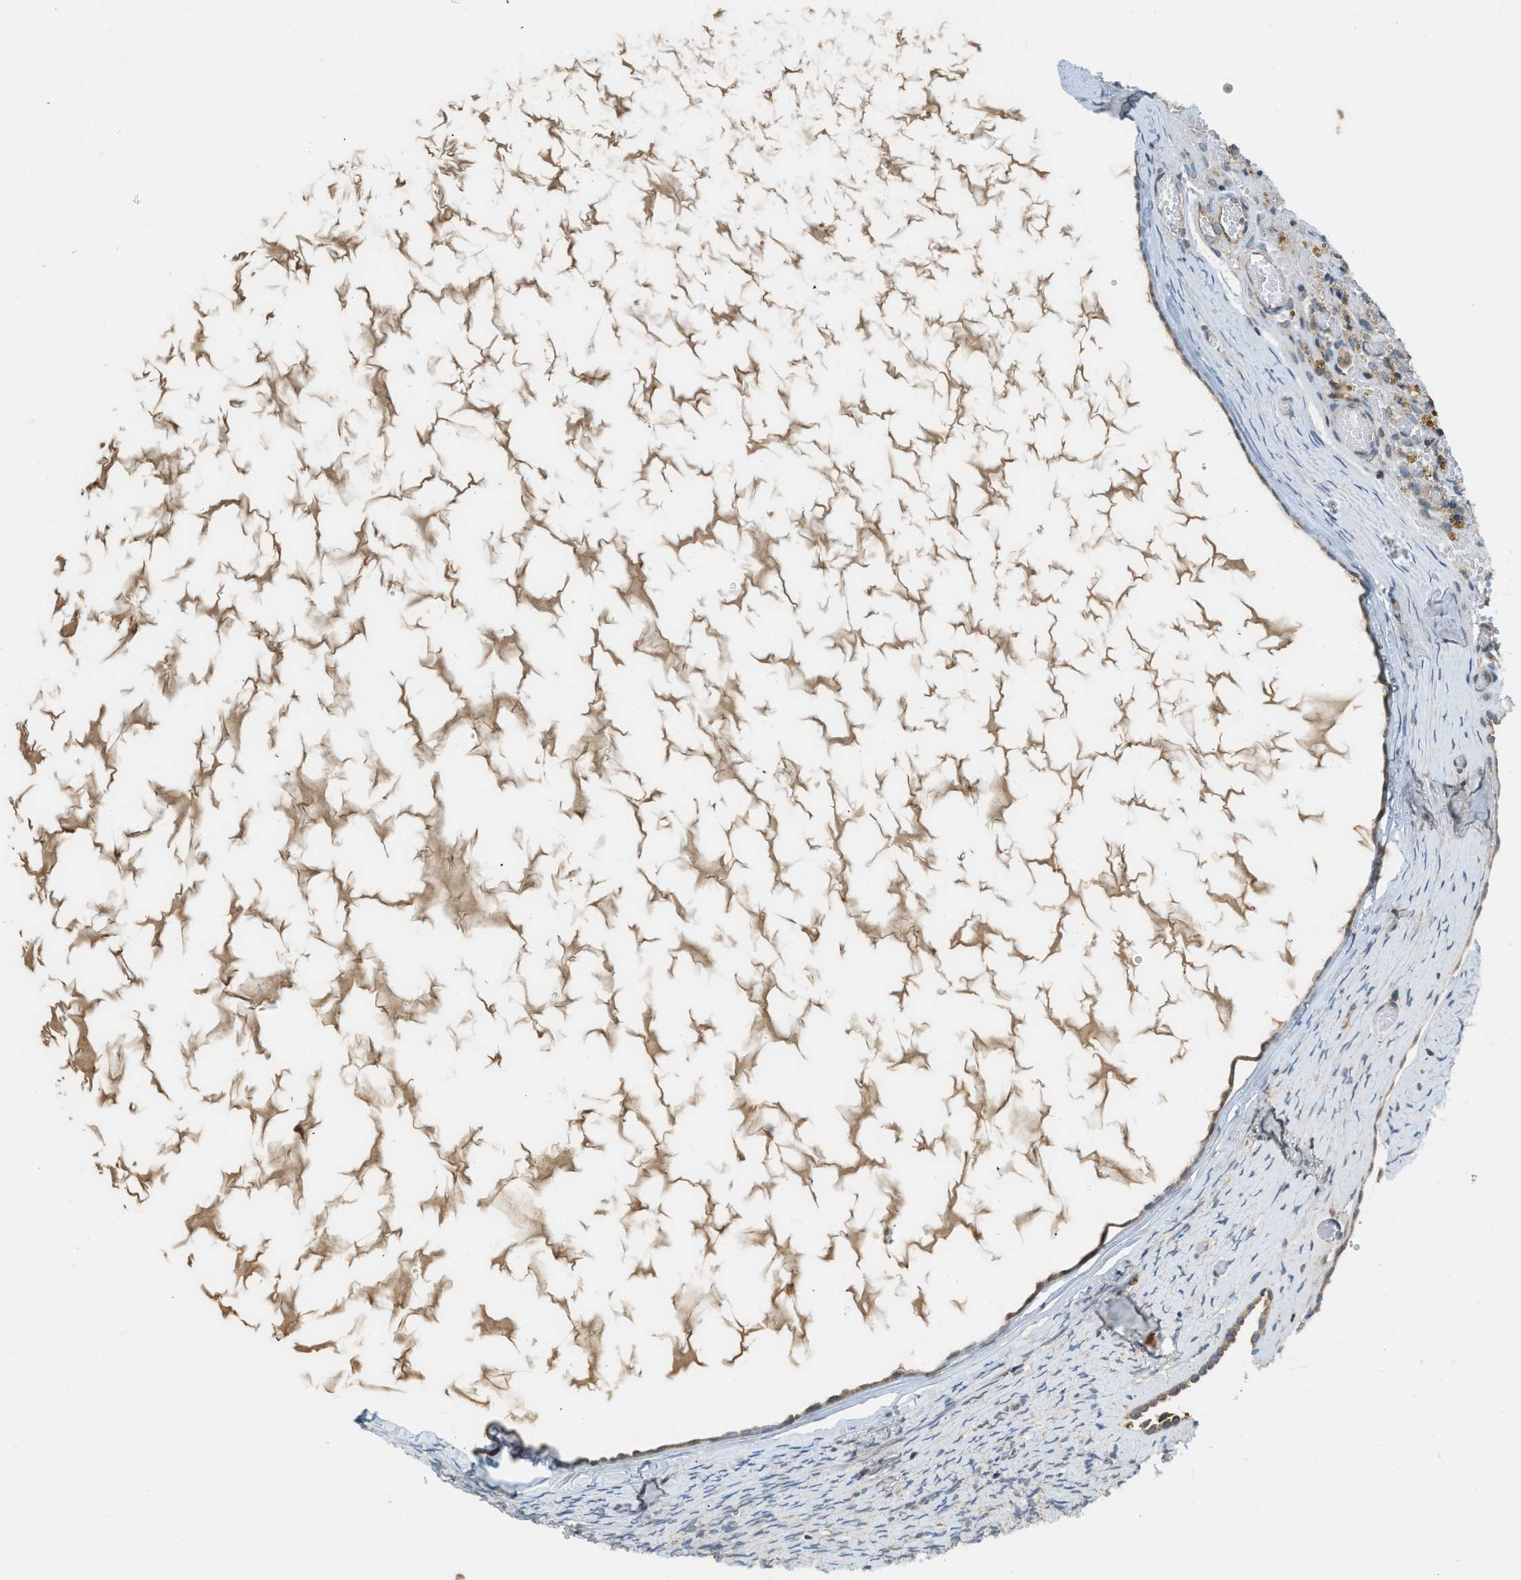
{"staining": {"intensity": "negative", "quantity": "none", "location": "none"}, "tissue": "ovary", "cell_type": "Follicle cells", "image_type": "normal", "snomed": [{"axis": "morphology", "description": "Normal tissue, NOS"}, {"axis": "topography", "description": "Ovary"}], "caption": "This is a photomicrograph of IHC staining of unremarkable ovary, which shows no expression in follicle cells. The staining is performed using DAB (3,3'-diaminobenzidine) brown chromogen with nuclei counter-stained in using hematoxylin.", "gene": "BCAP31", "patient": {"sex": "female", "age": 33}}